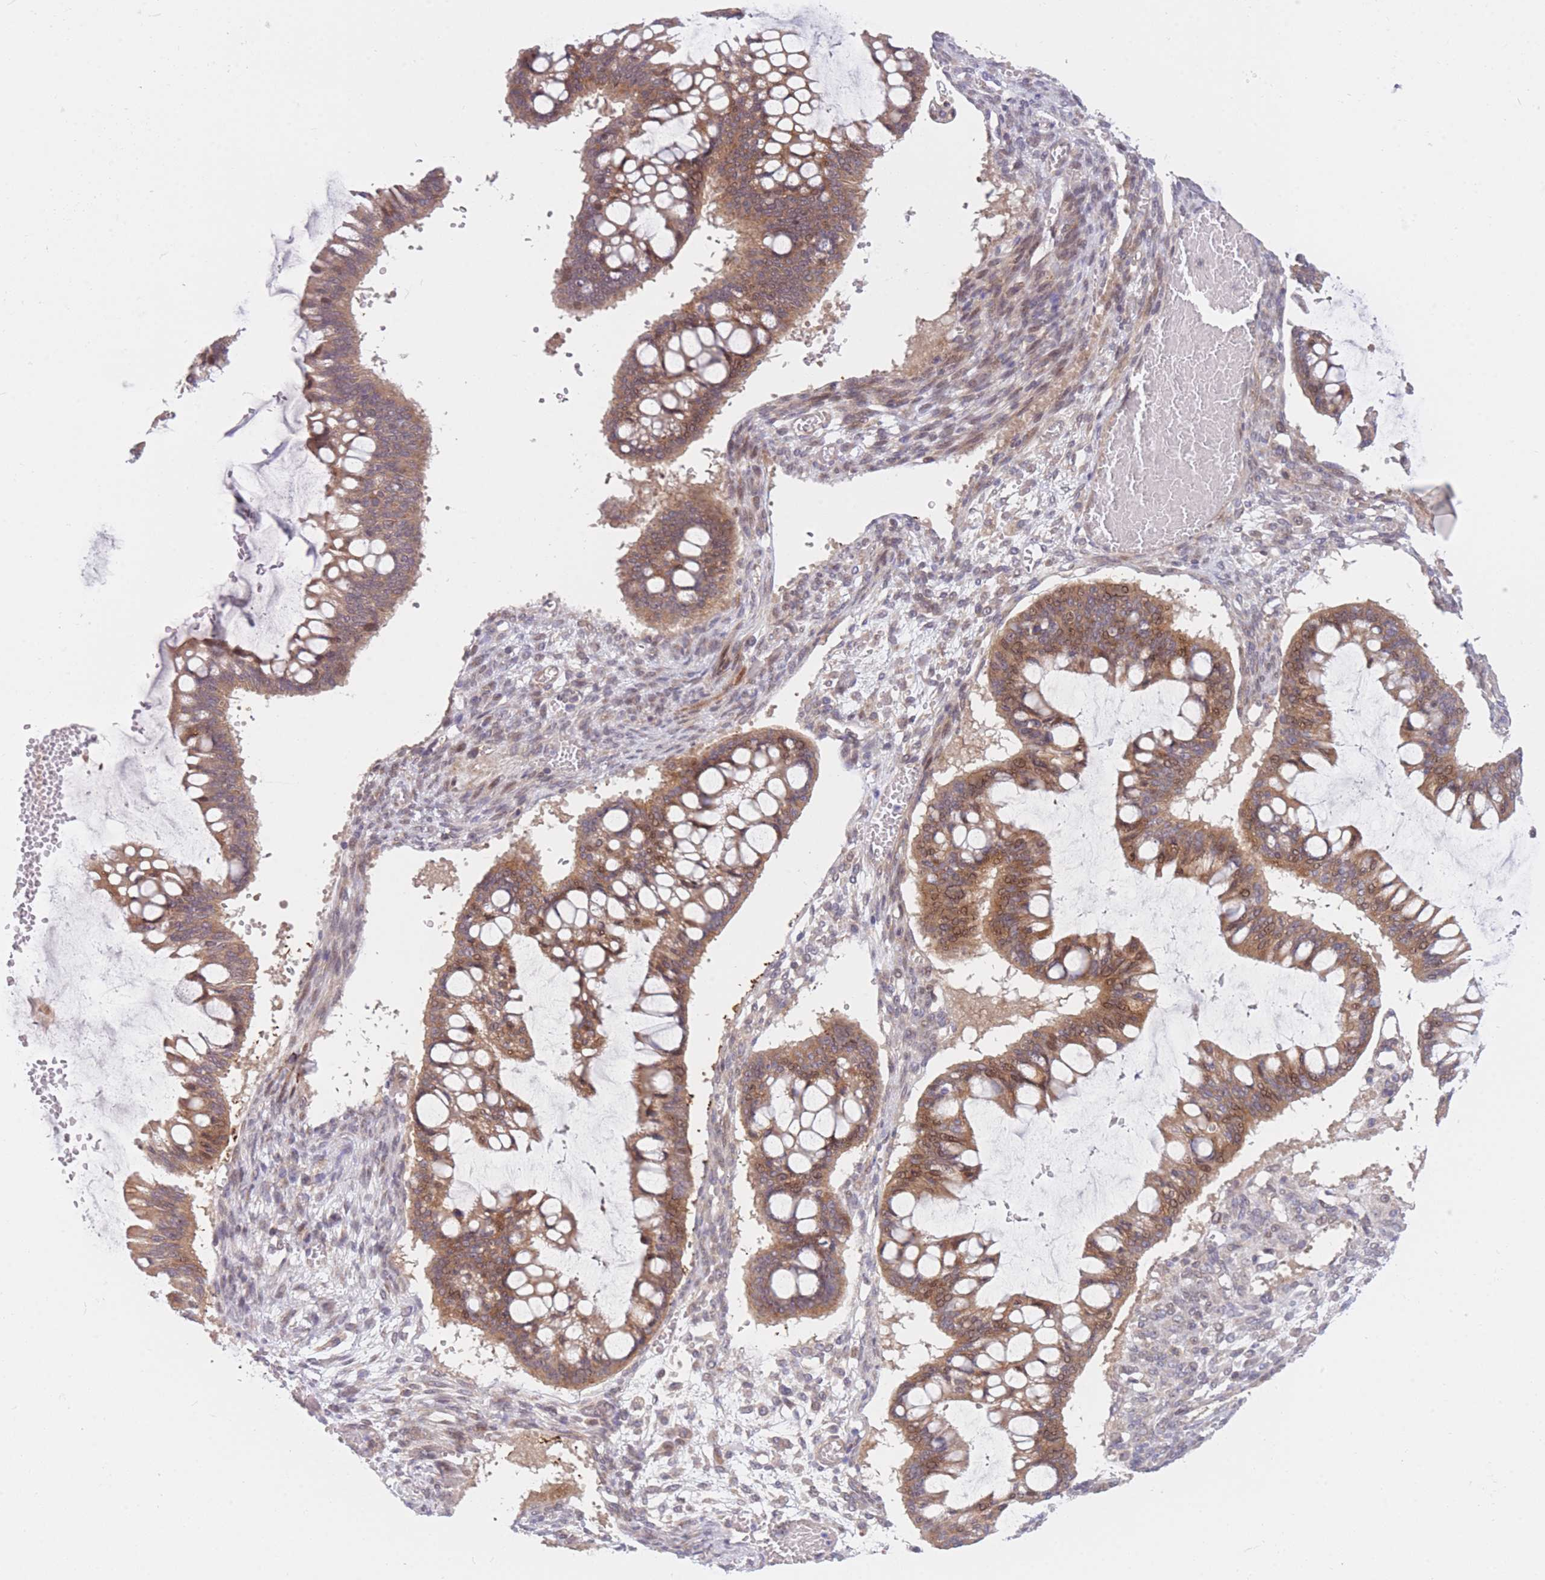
{"staining": {"intensity": "moderate", "quantity": ">75%", "location": "cytoplasmic/membranous,nuclear"}, "tissue": "ovarian cancer", "cell_type": "Tumor cells", "image_type": "cancer", "snomed": [{"axis": "morphology", "description": "Cystadenocarcinoma, mucinous, NOS"}, {"axis": "topography", "description": "Ovary"}], "caption": "Immunohistochemical staining of human ovarian mucinous cystadenocarcinoma displays medium levels of moderate cytoplasmic/membranous and nuclear protein staining in about >75% of tumor cells. (IHC, brightfield microscopy, high magnification).", "gene": "CDC25B", "patient": {"sex": "female", "age": 73}}